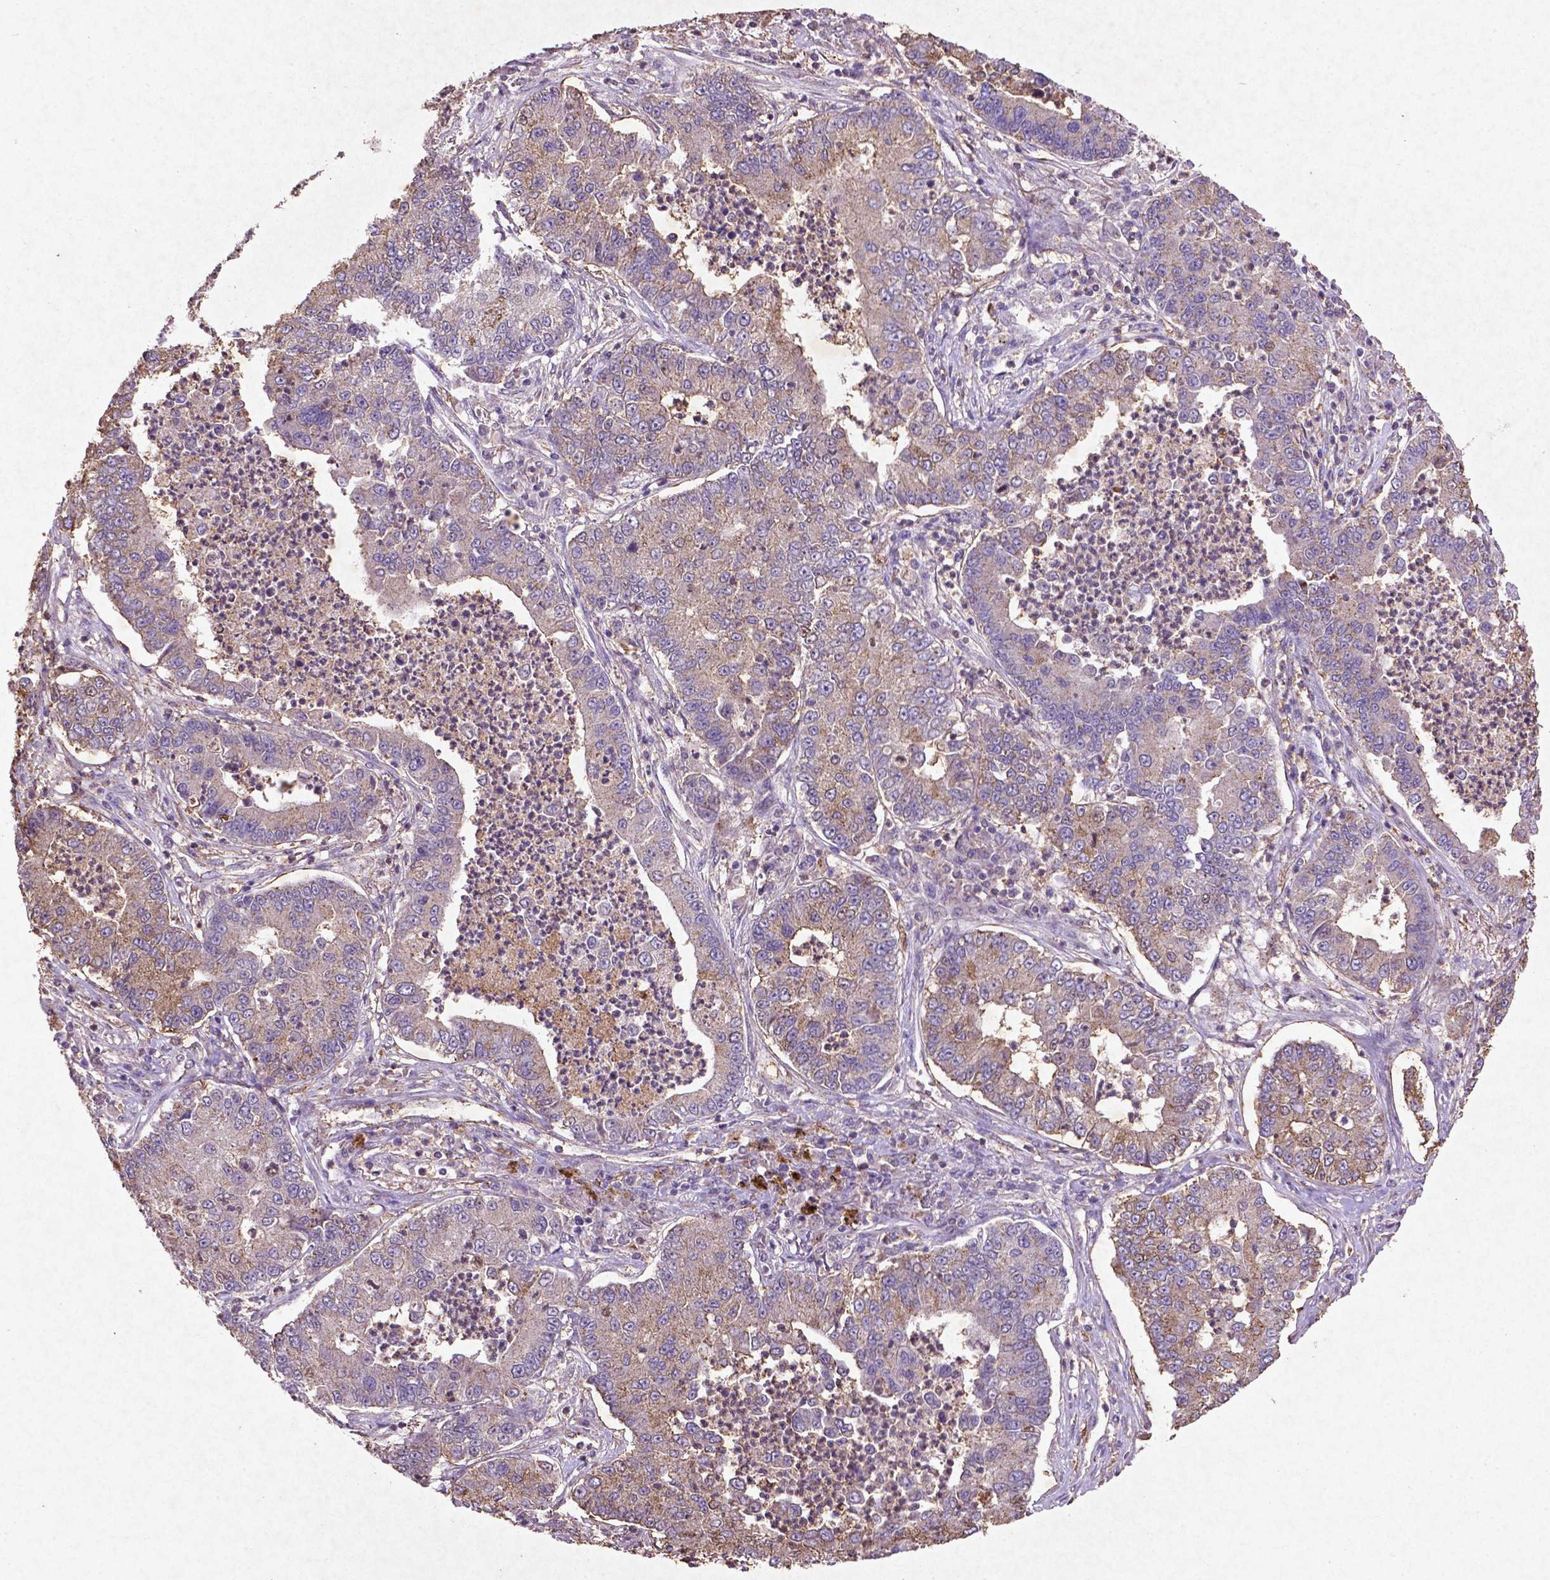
{"staining": {"intensity": "weak", "quantity": "25%-75%", "location": "cytoplasmic/membranous"}, "tissue": "lung cancer", "cell_type": "Tumor cells", "image_type": "cancer", "snomed": [{"axis": "morphology", "description": "Adenocarcinoma, NOS"}, {"axis": "topography", "description": "Lung"}], "caption": "Immunohistochemistry (DAB (3,3'-diaminobenzidine)) staining of lung cancer (adenocarcinoma) displays weak cytoplasmic/membranous protein positivity in about 25%-75% of tumor cells.", "gene": "MTOR", "patient": {"sex": "female", "age": 57}}